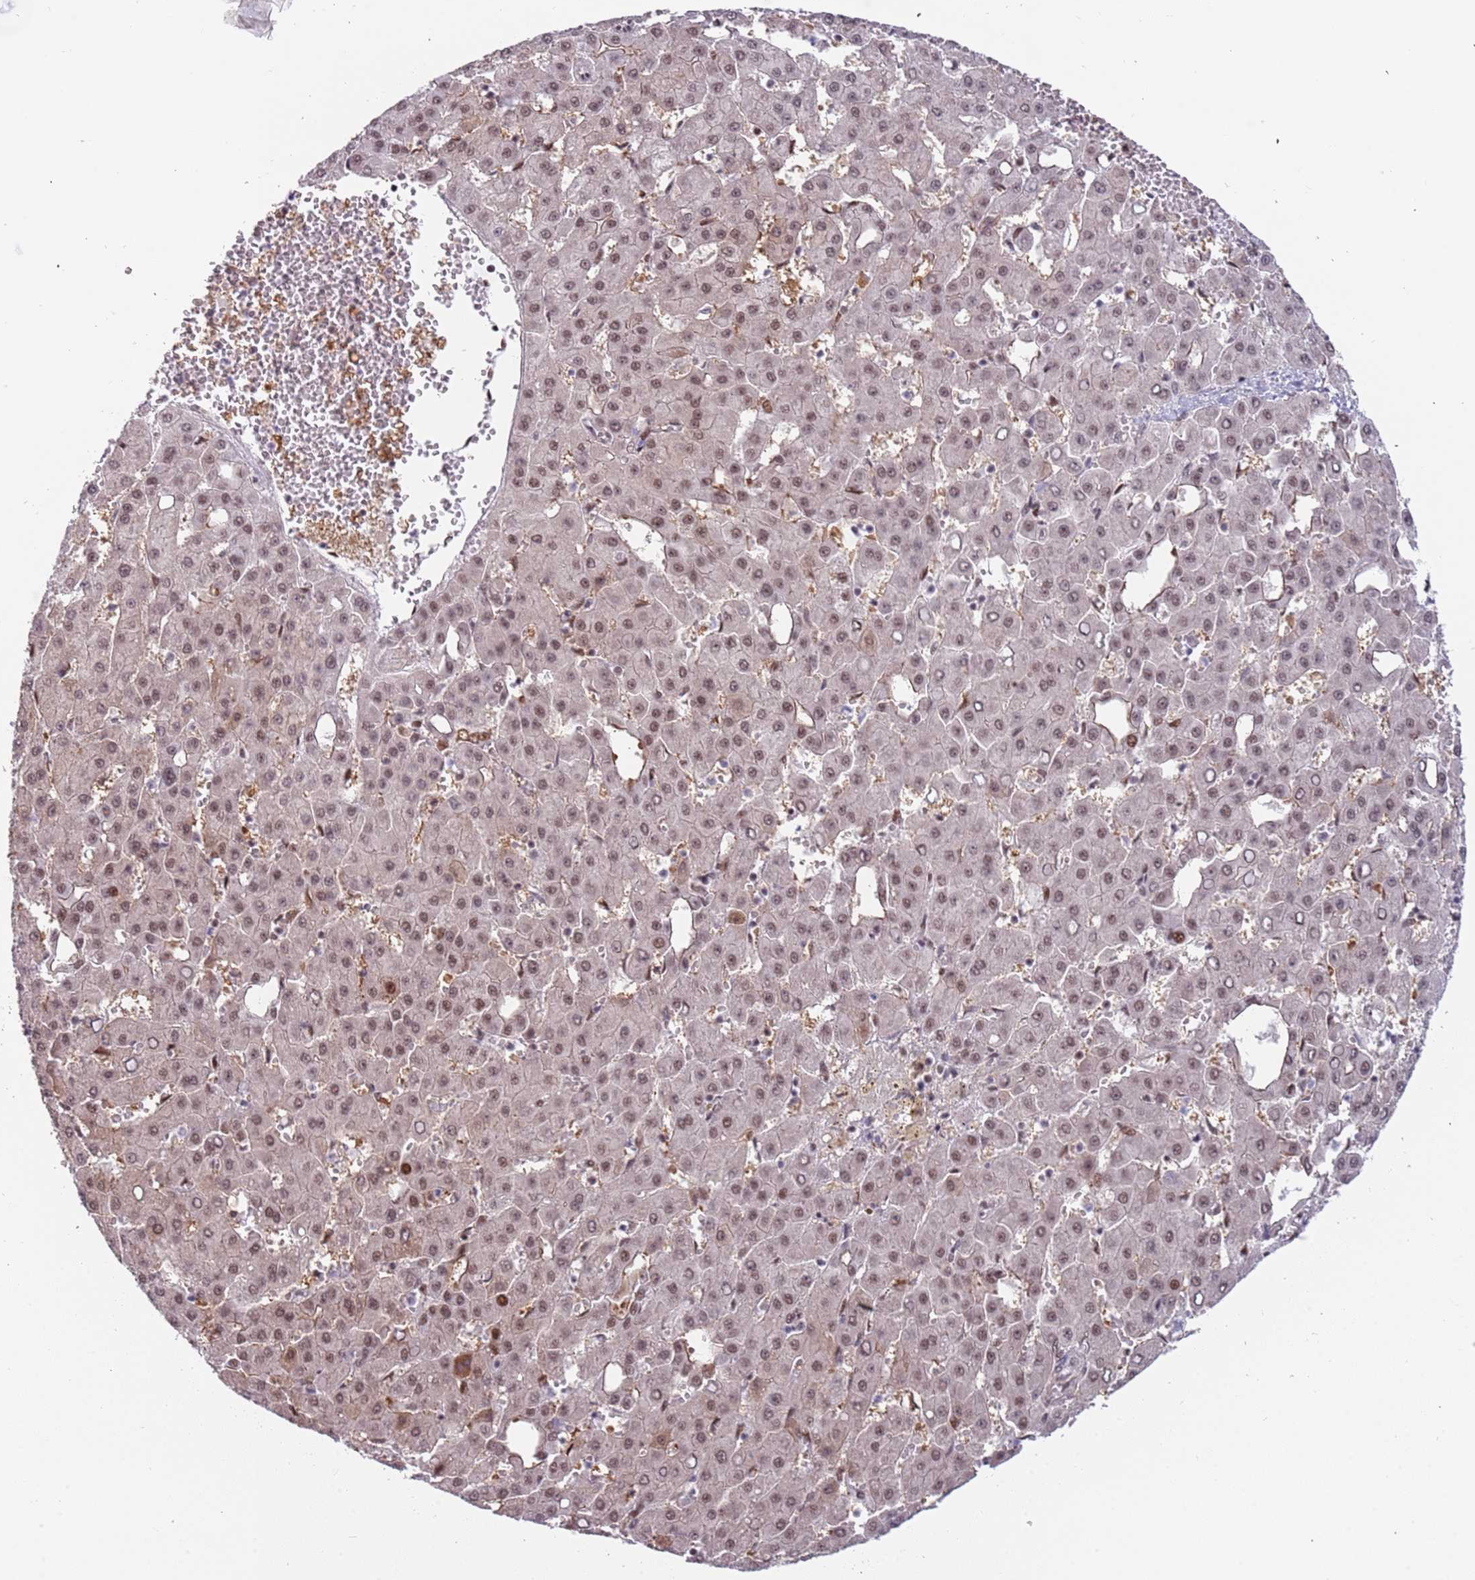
{"staining": {"intensity": "moderate", "quantity": ">75%", "location": "nuclear"}, "tissue": "liver cancer", "cell_type": "Tumor cells", "image_type": "cancer", "snomed": [{"axis": "morphology", "description": "Carcinoma, Hepatocellular, NOS"}, {"axis": "topography", "description": "Liver"}], "caption": "This photomicrograph exhibits IHC staining of human liver hepatocellular carcinoma, with medium moderate nuclear staining in about >75% of tumor cells.", "gene": "LRMDA", "patient": {"sex": "male", "age": 47}}